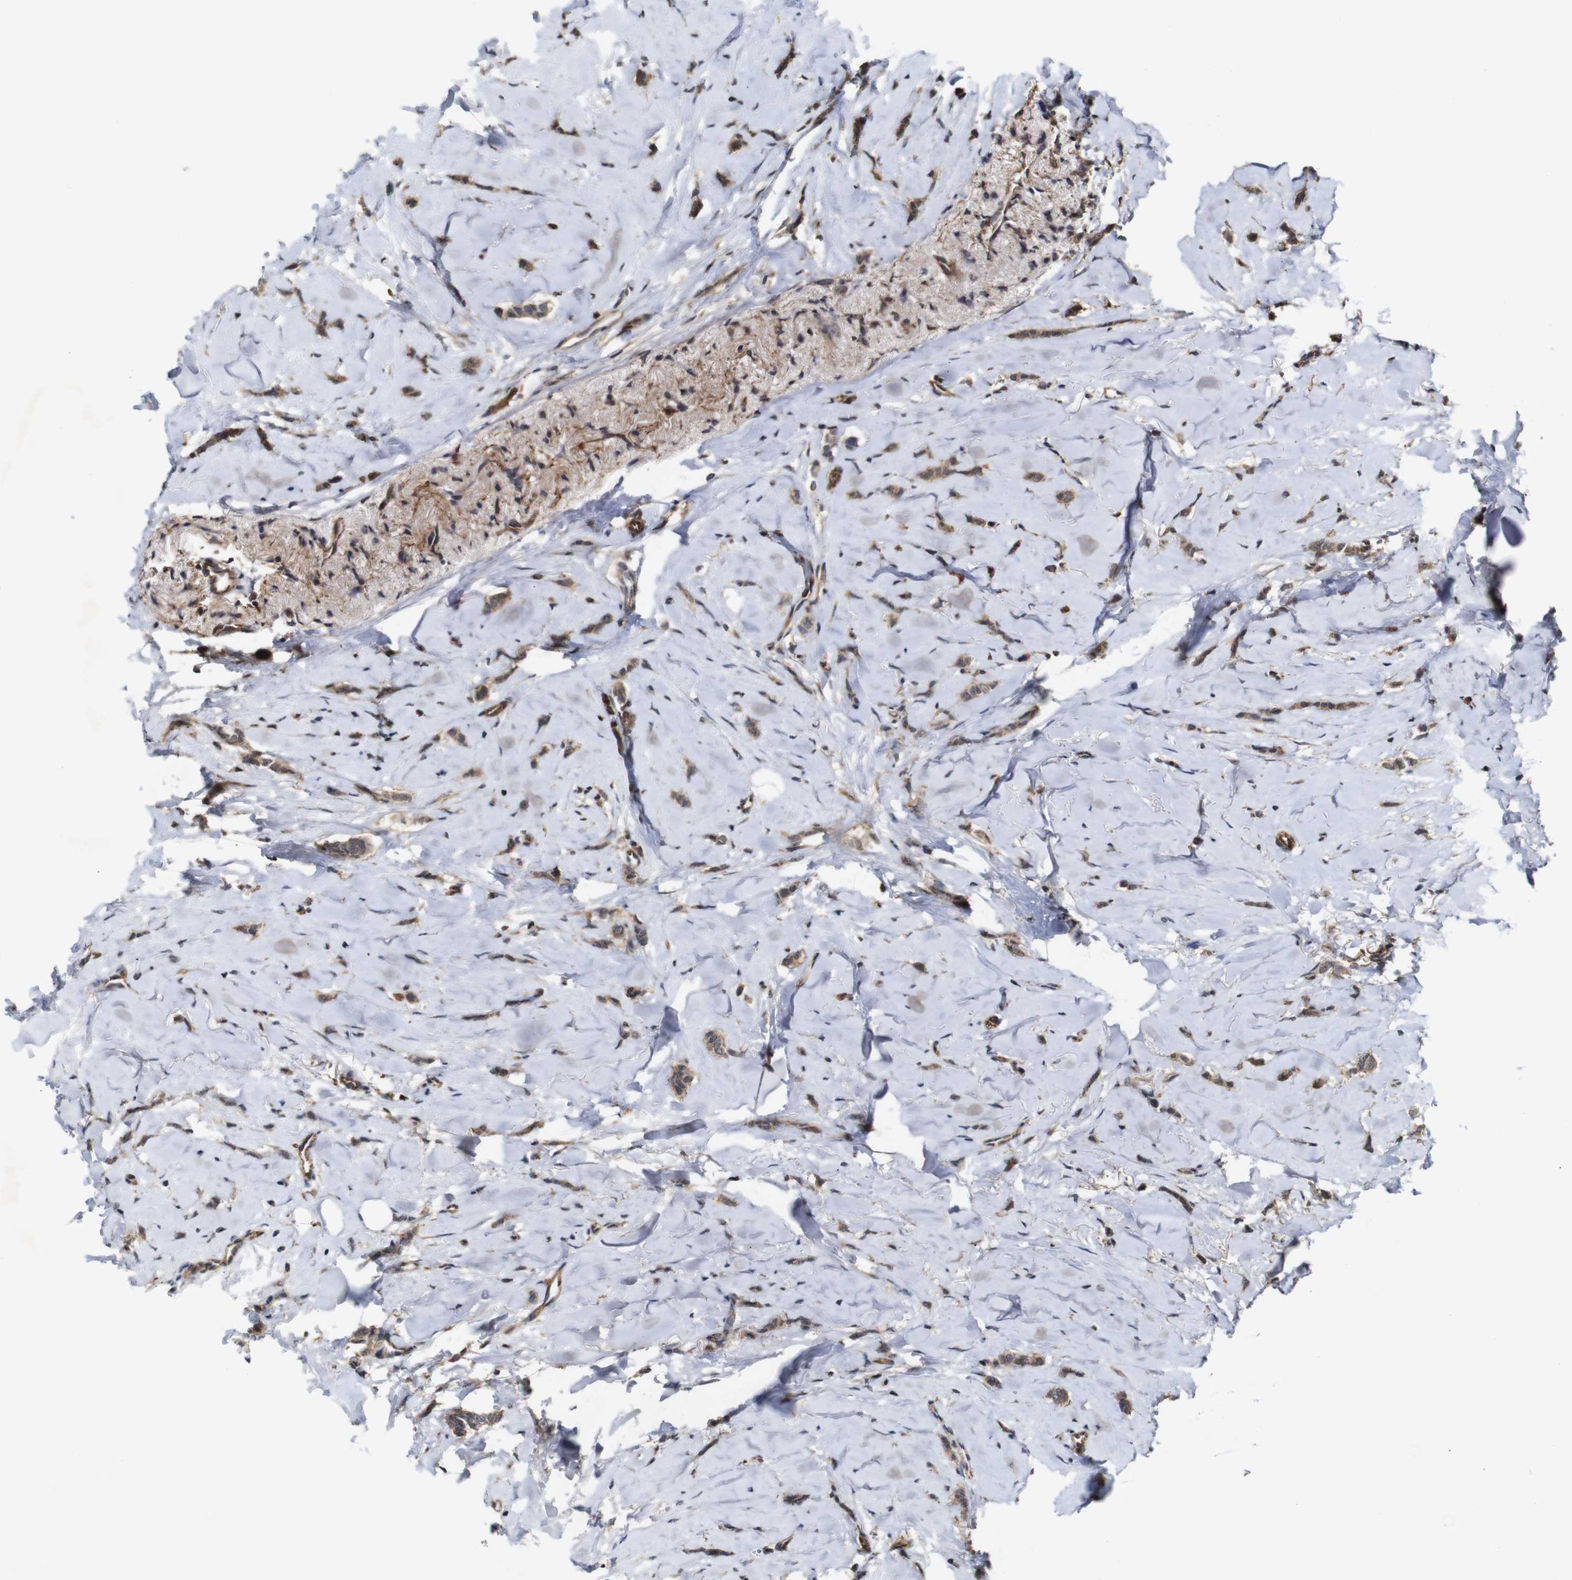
{"staining": {"intensity": "moderate", "quantity": ">75%", "location": "cytoplasmic/membranous"}, "tissue": "breast cancer", "cell_type": "Tumor cells", "image_type": "cancer", "snomed": [{"axis": "morphology", "description": "Lobular carcinoma"}, {"axis": "topography", "description": "Skin"}, {"axis": "topography", "description": "Breast"}], "caption": "The immunohistochemical stain labels moderate cytoplasmic/membranous staining in tumor cells of breast cancer tissue.", "gene": "NANOS1", "patient": {"sex": "female", "age": 46}}